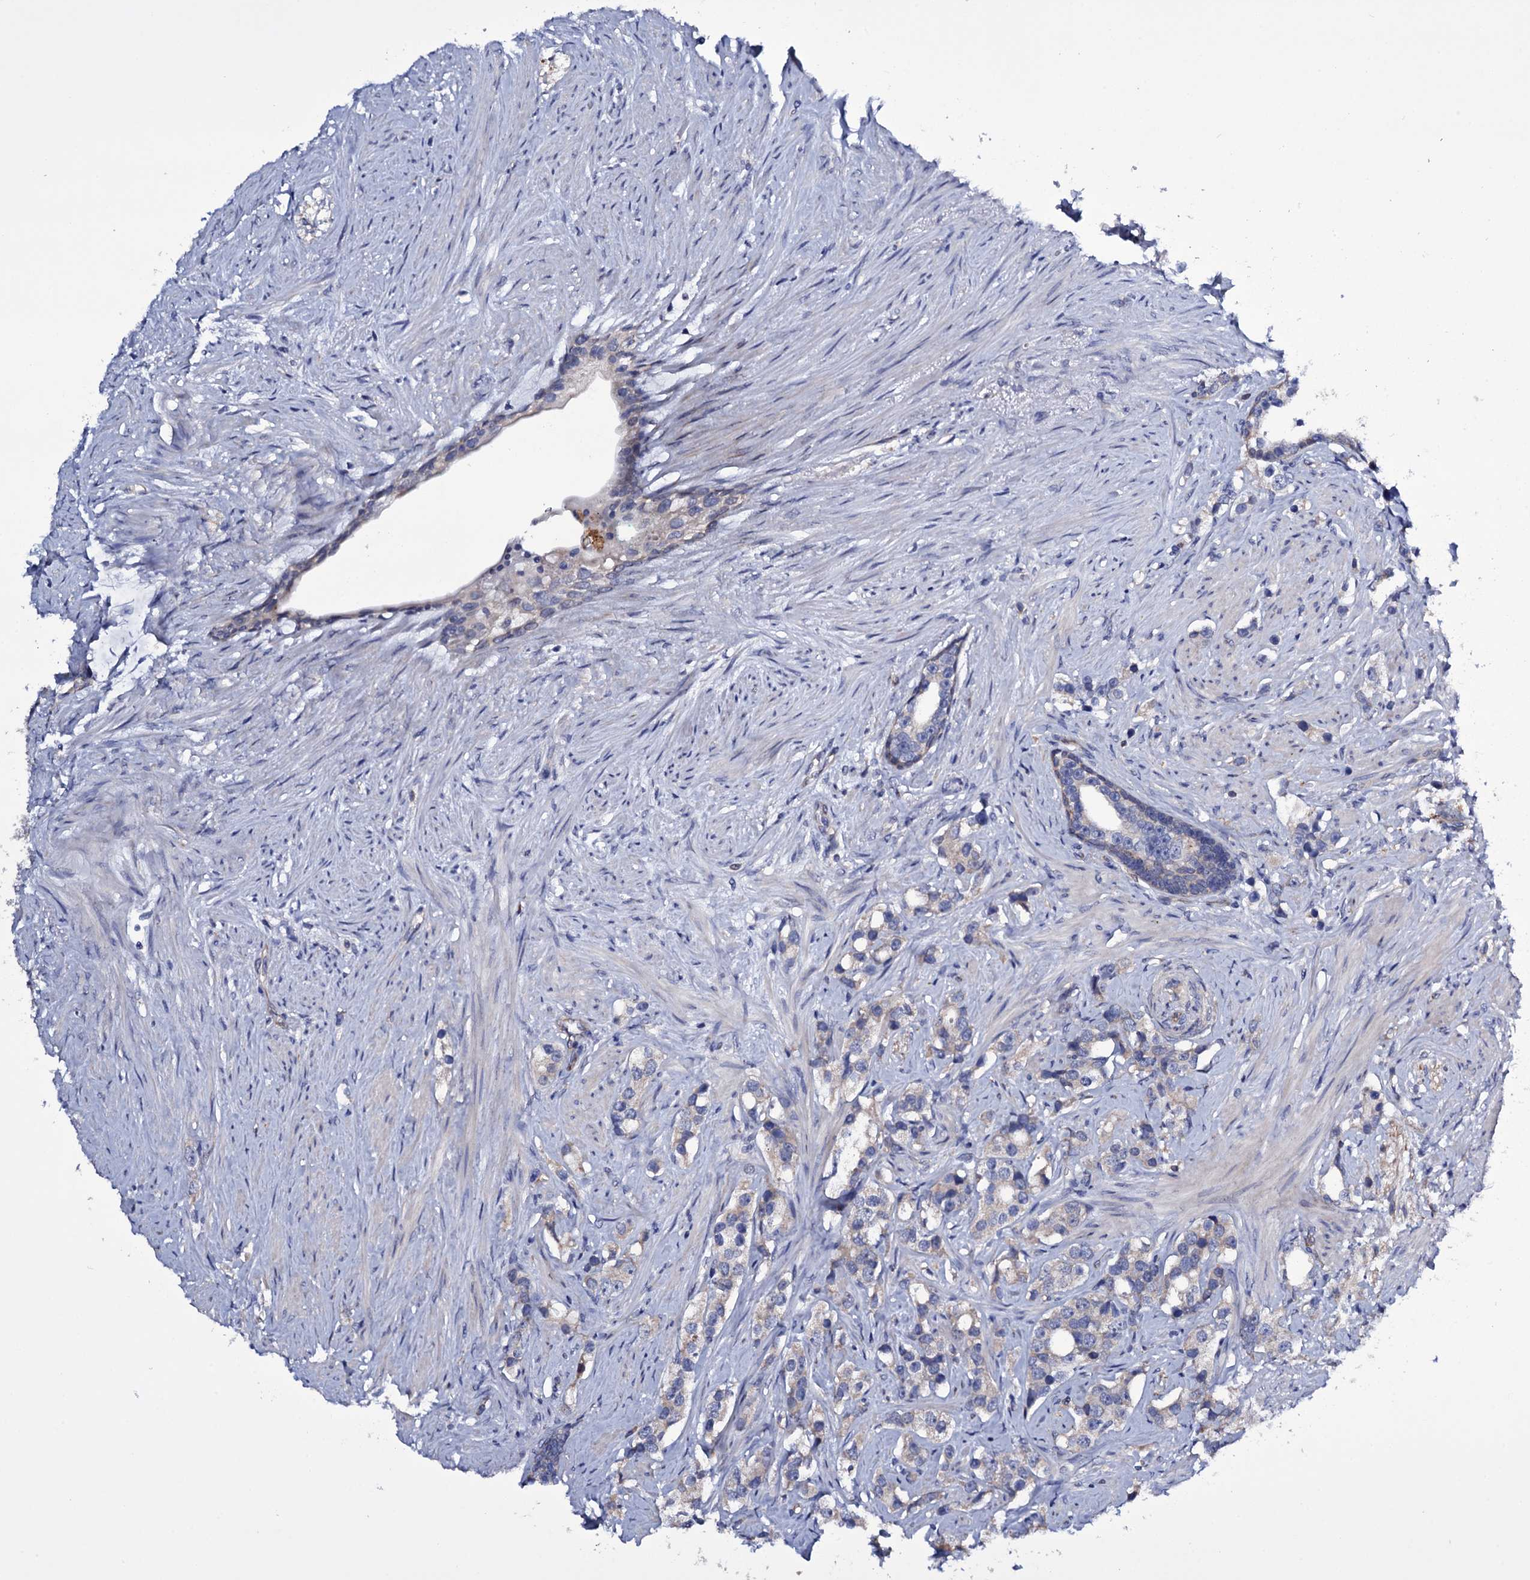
{"staining": {"intensity": "negative", "quantity": "none", "location": "none"}, "tissue": "prostate cancer", "cell_type": "Tumor cells", "image_type": "cancer", "snomed": [{"axis": "morphology", "description": "Adenocarcinoma, High grade"}, {"axis": "topography", "description": "Prostate"}], "caption": "Image shows no protein positivity in tumor cells of prostate high-grade adenocarcinoma tissue.", "gene": "BCL2L14", "patient": {"sex": "male", "age": 63}}